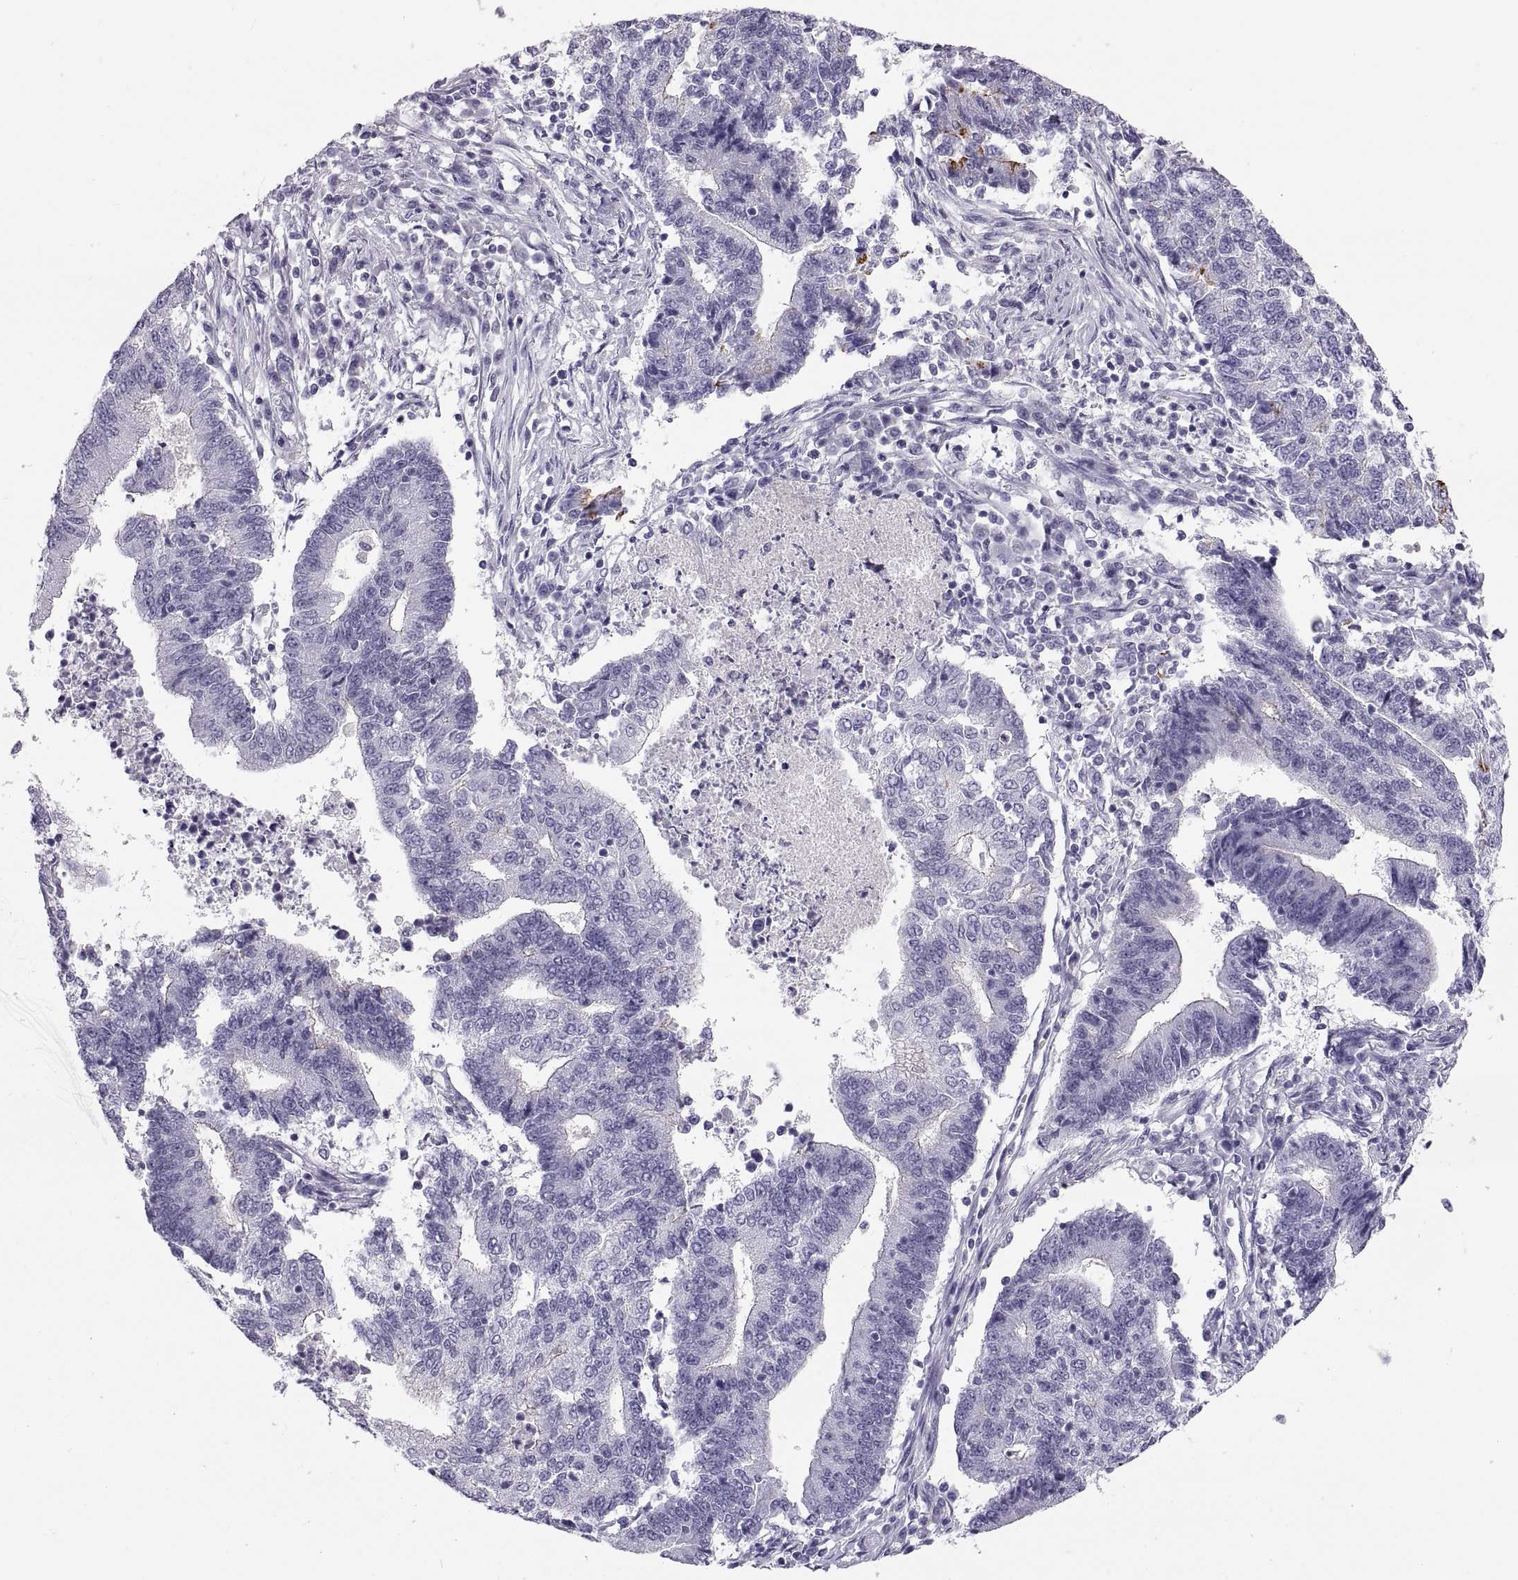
{"staining": {"intensity": "negative", "quantity": "none", "location": "none"}, "tissue": "endometrial cancer", "cell_type": "Tumor cells", "image_type": "cancer", "snomed": [{"axis": "morphology", "description": "Adenocarcinoma, NOS"}, {"axis": "topography", "description": "Uterus"}, {"axis": "topography", "description": "Endometrium"}], "caption": "An immunohistochemistry photomicrograph of adenocarcinoma (endometrial) is shown. There is no staining in tumor cells of adenocarcinoma (endometrial).", "gene": "QRICH2", "patient": {"sex": "female", "age": 54}}